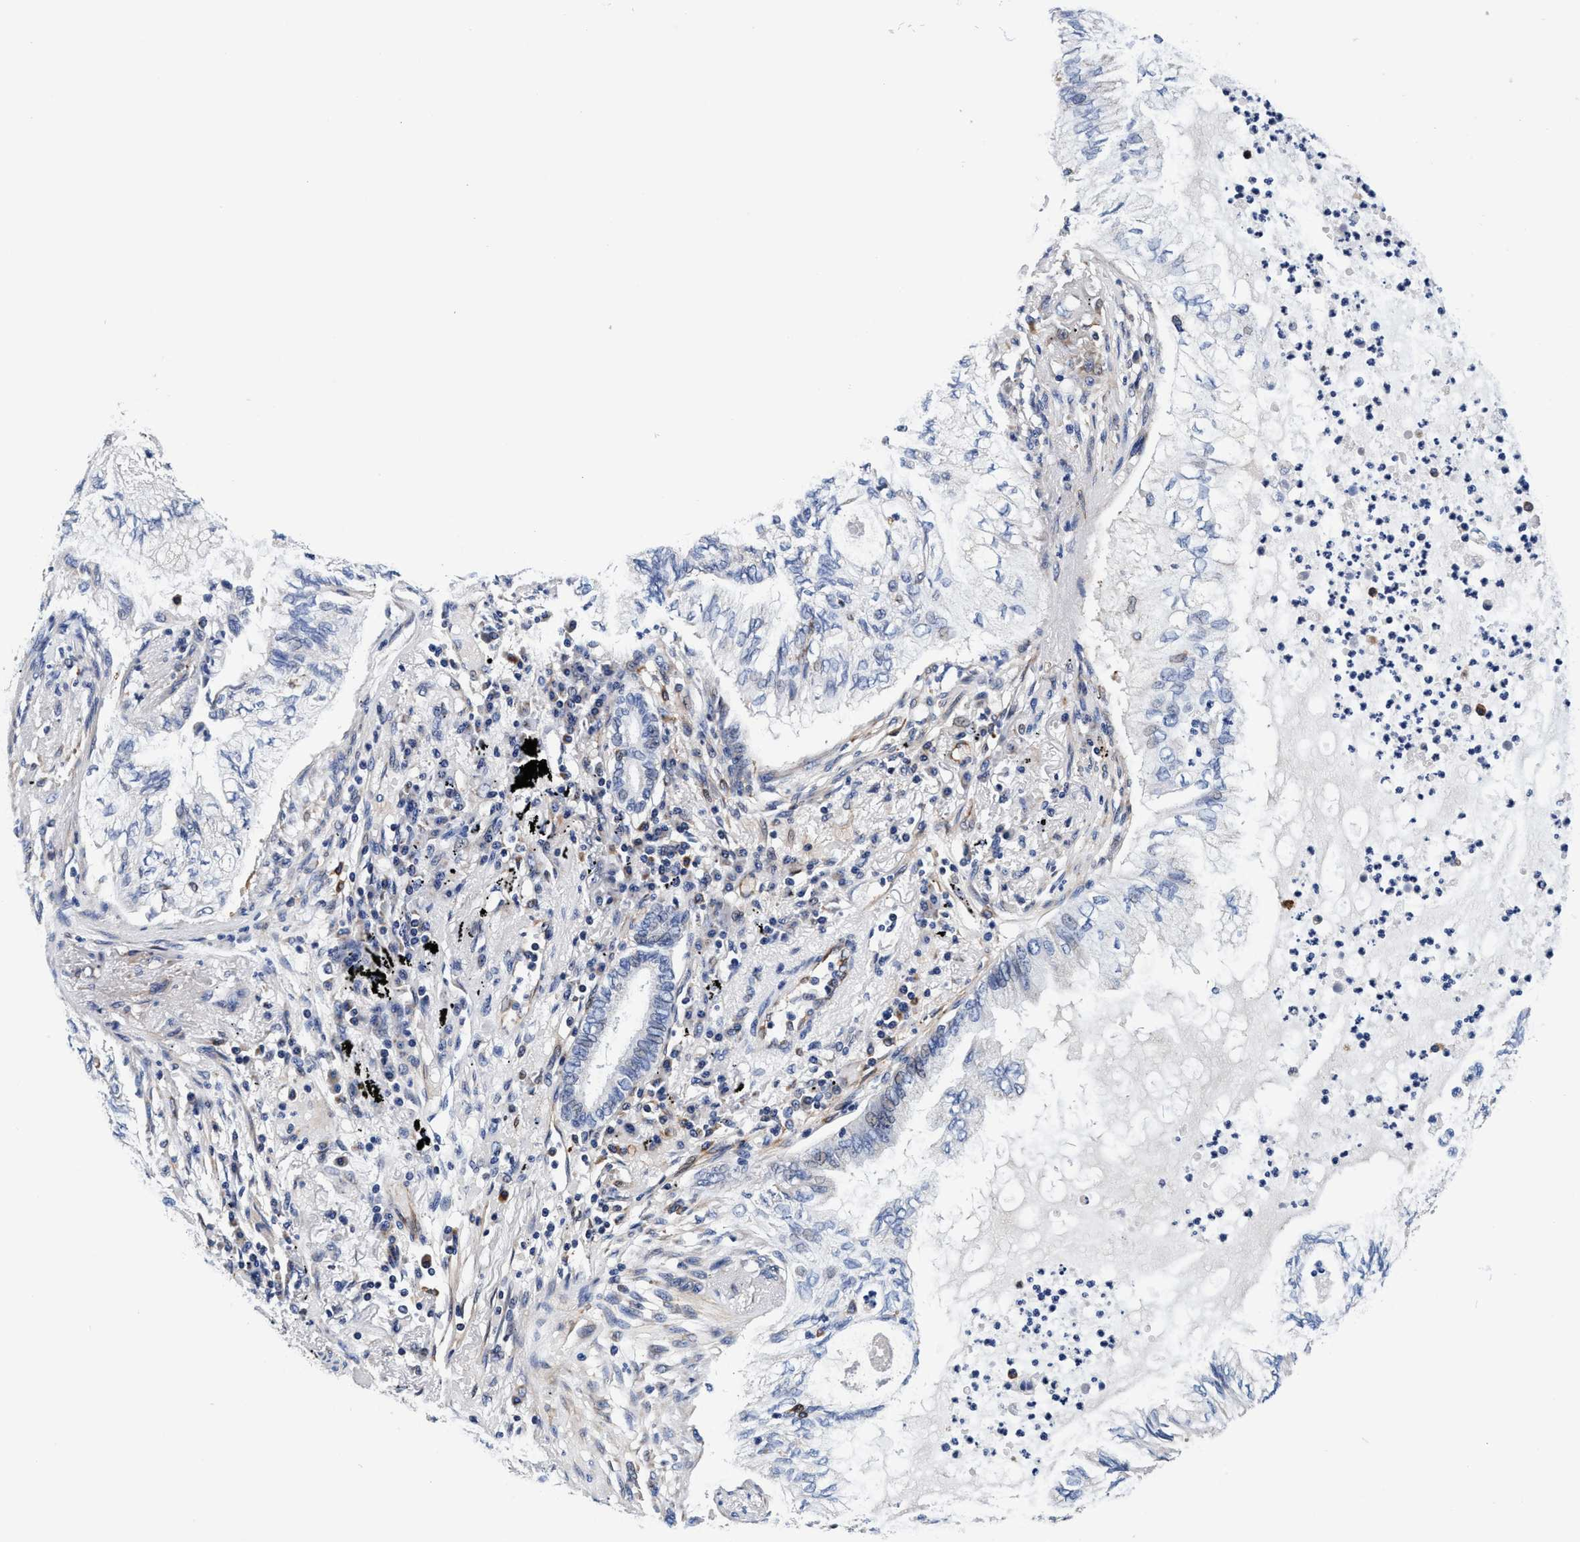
{"staining": {"intensity": "negative", "quantity": "none", "location": "none"}, "tissue": "lung cancer", "cell_type": "Tumor cells", "image_type": "cancer", "snomed": [{"axis": "morphology", "description": "Normal tissue, NOS"}, {"axis": "morphology", "description": "Adenocarcinoma, NOS"}, {"axis": "topography", "description": "Bronchus"}, {"axis": "topography", "description": "Lung"}], "caption": "A high-resolution image shows immunohistochemistry (IHC) staining of lung cancer, which exhibits no significant positivity in tumor cells. (DAB immunohistochemistry visualized using brightfield microscopy, high magnification).", "gene": "UBALD2", "patient": {"sex": "female", "age": 70}}